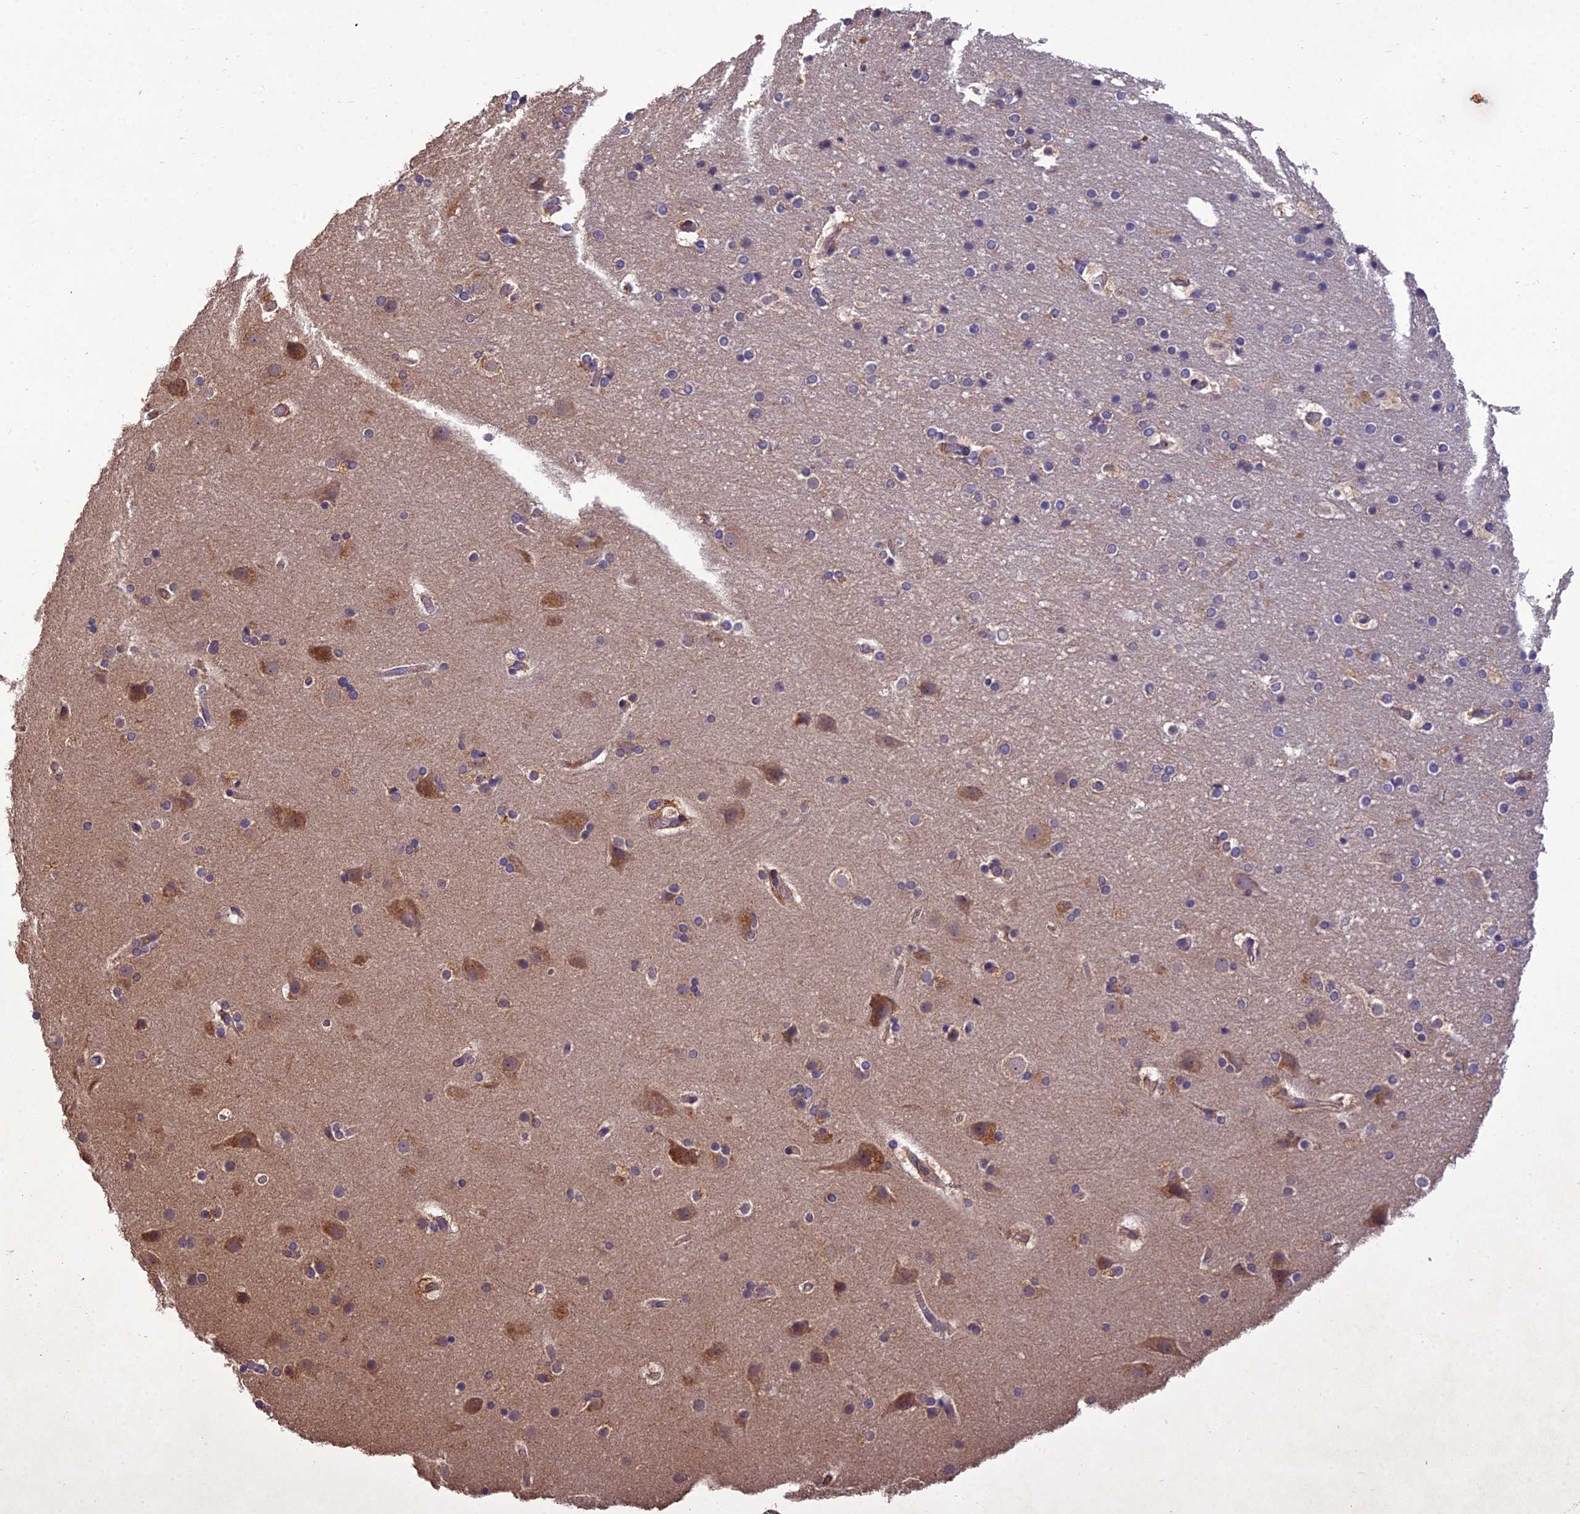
{"staining": {"intensity": "negative", "quantity": "none", "location": "none"}, "tissue": "cerebral cortex", "cell_type": "Endothelial cells", "image_type": "normal", "snomed": [{"axis": "morphology", "description": "Normal tissue, NOS"}, {"axis": "topography", "description": "Cerebral cortex"}], "caption": "The micrograph demonstrates no significant positivity in endothelial cells of cerebral cortex. (DAB immunohistochemistry with hematoxylin counter stain).", "gene": "CENPL", "patient": {"sex": "male", "age": 57}}